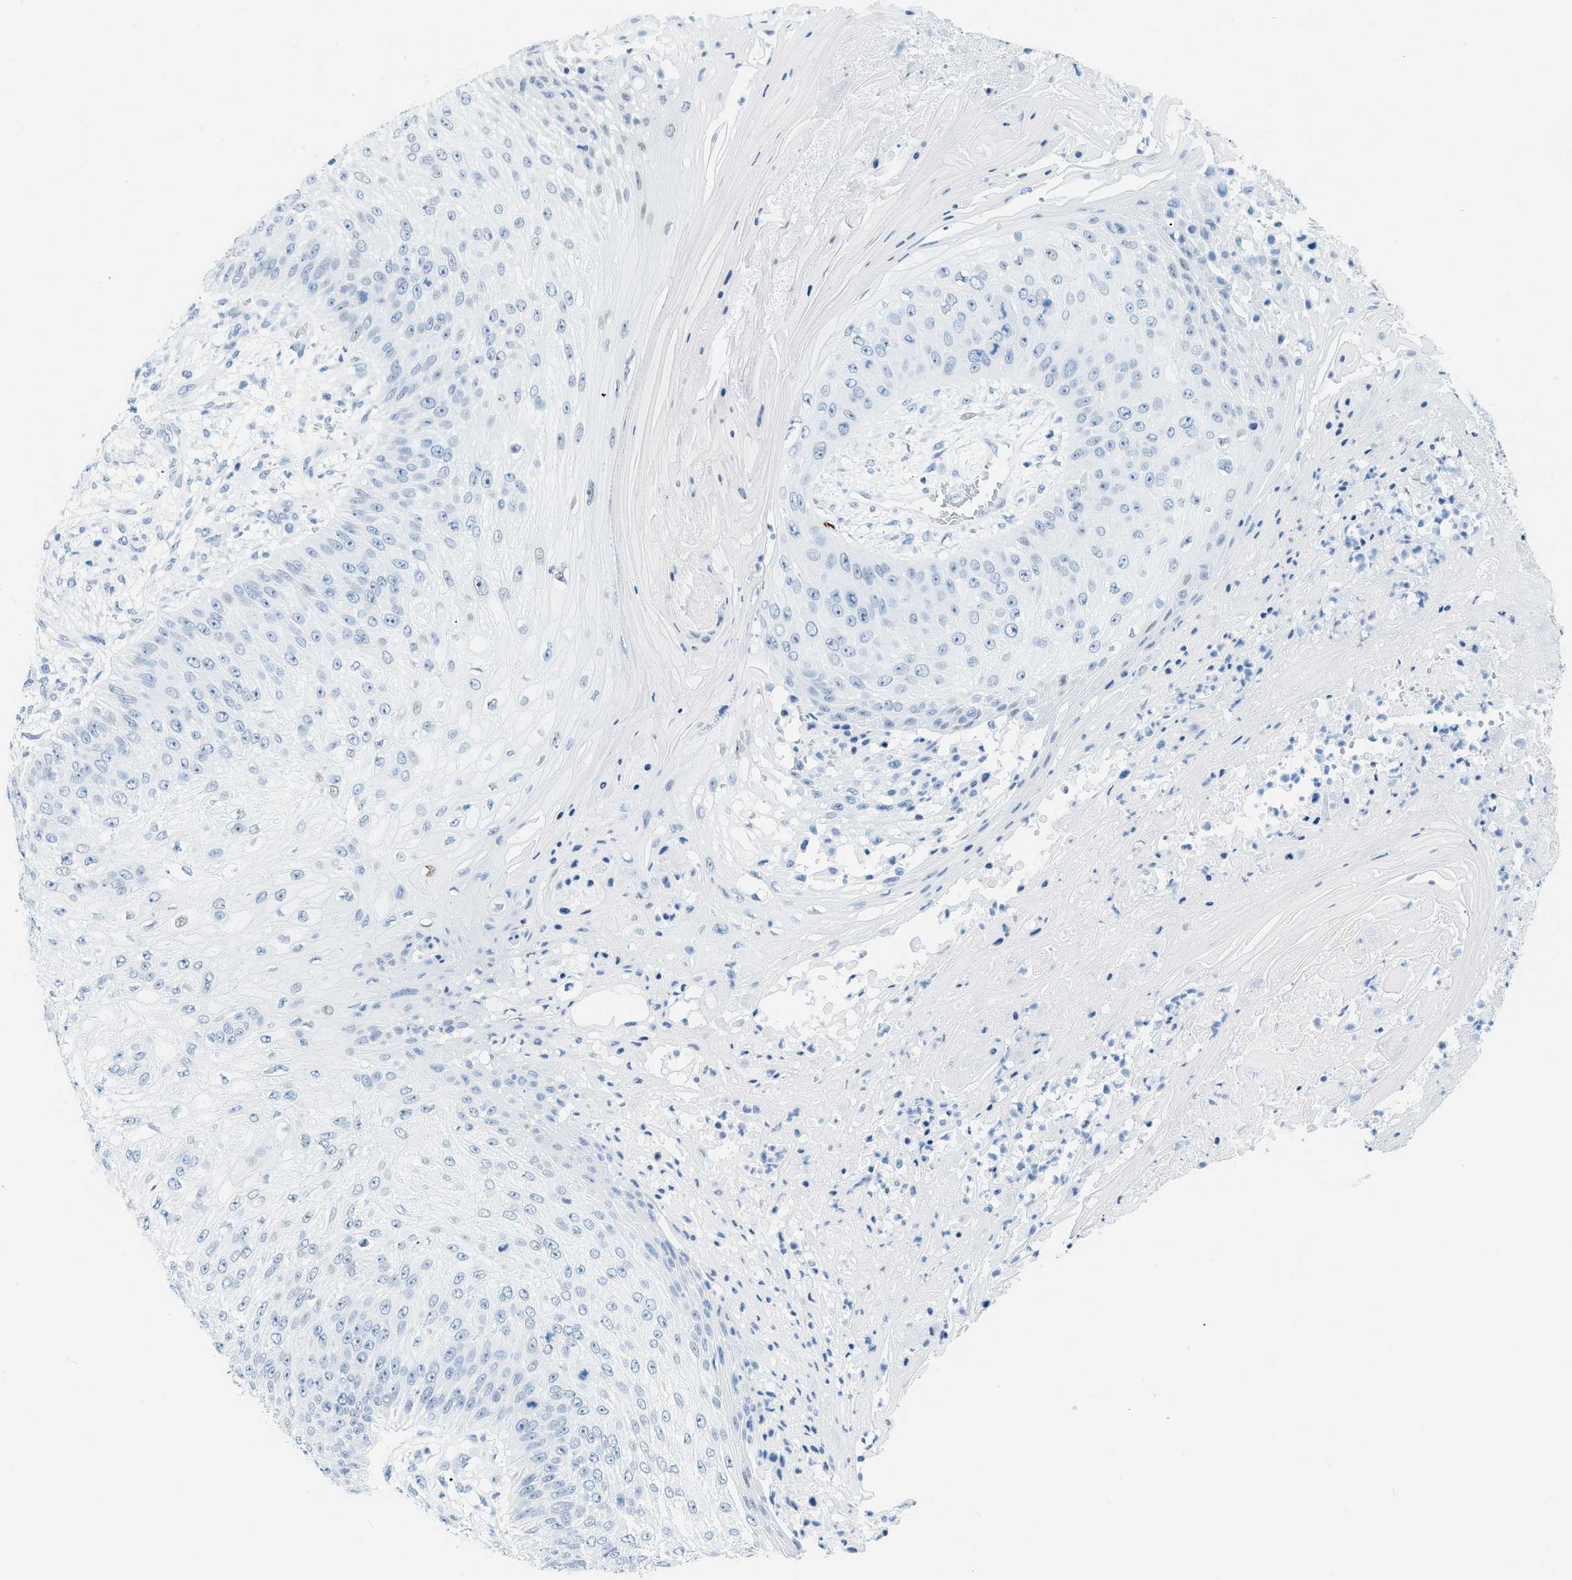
{"staining": {"intensity": "negative", "quantity": "none", "location": "none"}, "tissue": "skin cancer", "cell_type": "Tumor cells", "image_type": "cancer", "snomed": [{"axis": "morphology", "description": "Squamous cell carcinoma, NOS"}, {"axis": "topography", "description": "Skin"}], "caption": "A photomicrograph of squamous cell carcinoma (skin) stained for a protein displays no brown staining in tumor cells. Brightfield microscopy of IHC stained with DAB (brown) and hematoxylin (blue), captured at high magnification.", "gene": "DES", "patient": {"sex": "female", "age": 80}}